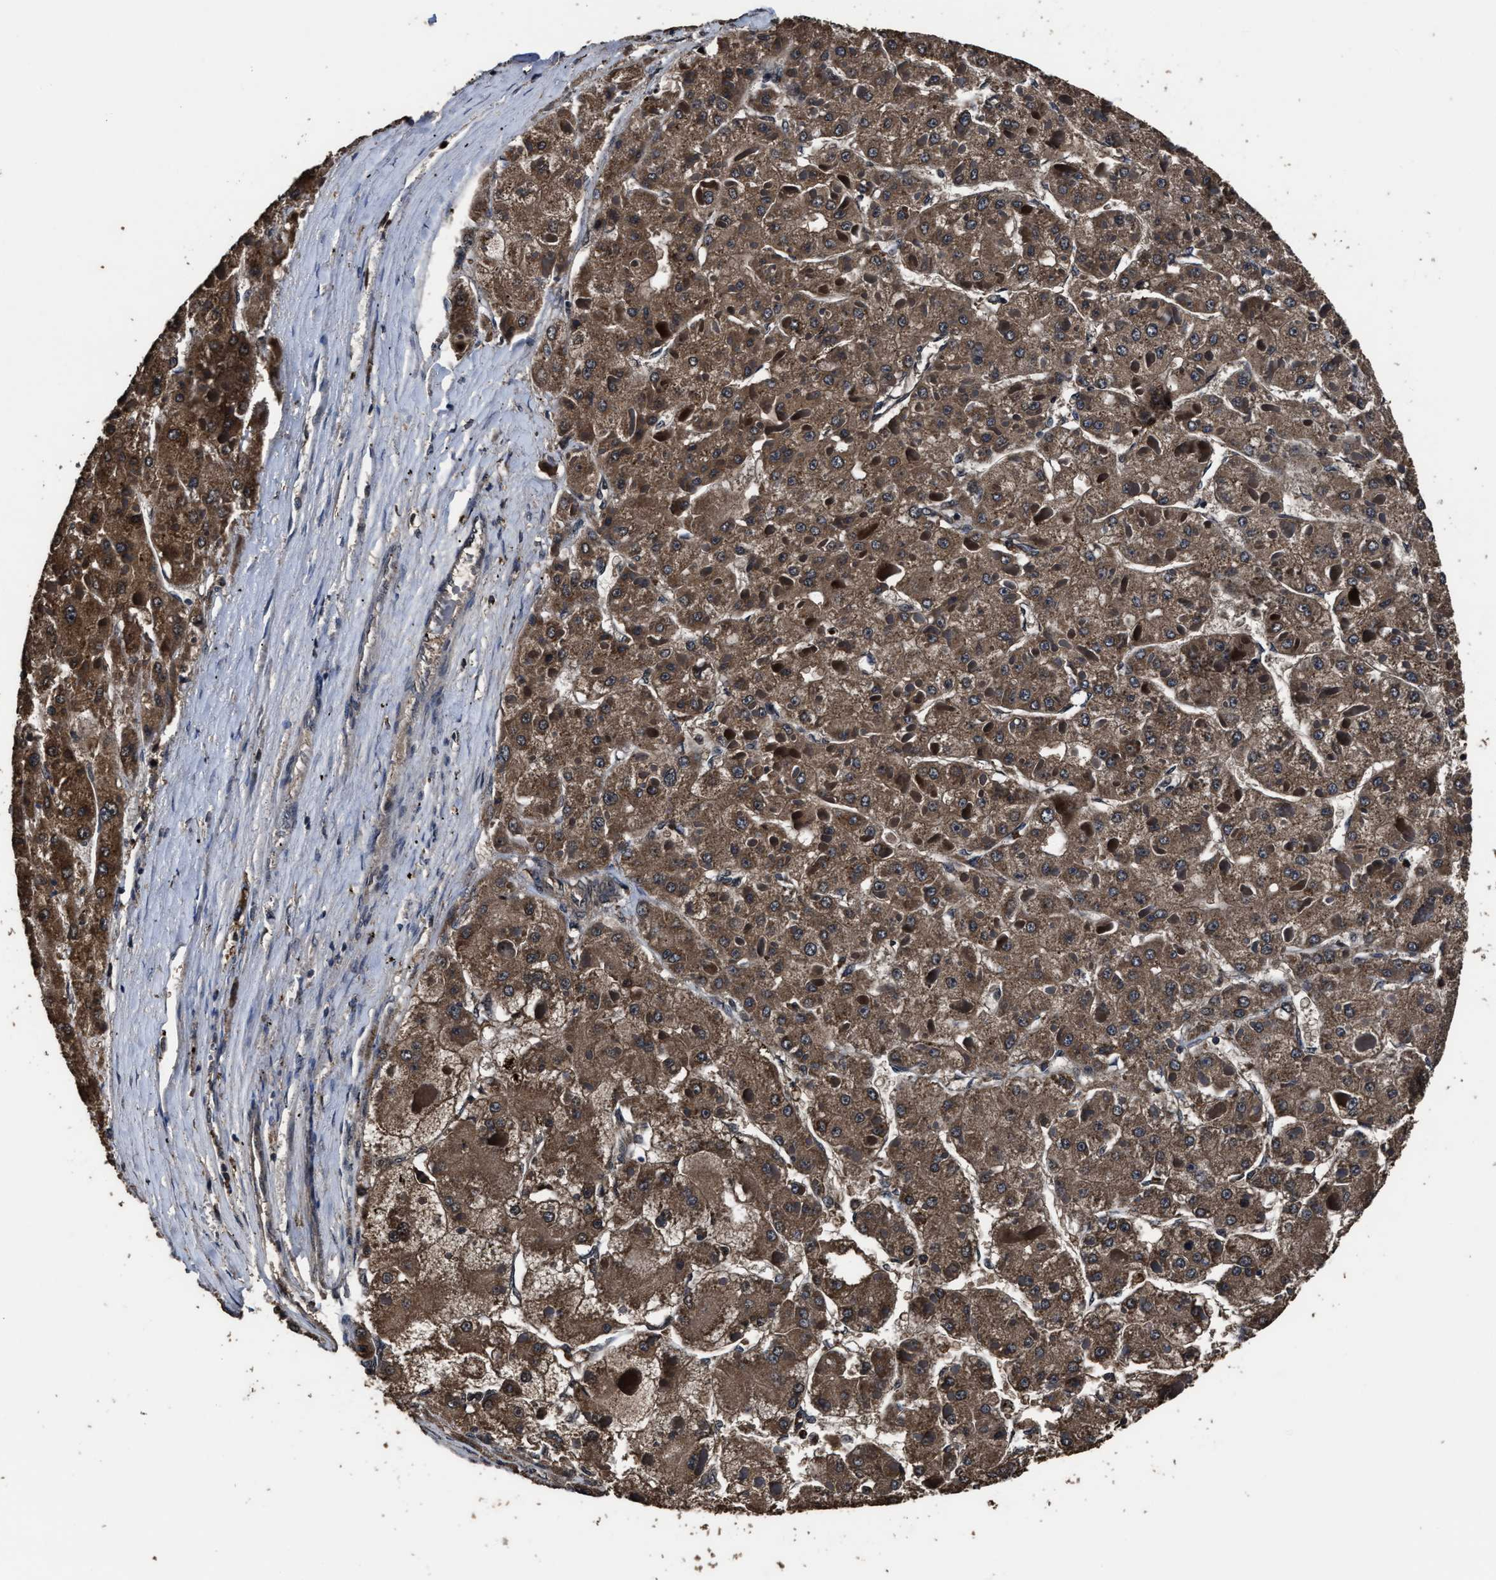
{"staining": {"intensity": "moderate", "quantity": ">75%", "location": "cytoplasmic/membranous"}, "tissue": "liver cancer", "cell_type": "Tumor cells", "image_type": "cancer", "snomed": [{"axis": "morphology", "description": "Carcinoma, Hepatocellular, NOS"}, {"axis": "topography", "description": "Liver"}], "caption": "The photomicrograph exhibits immunohistochemical staining of liver cancer. There is moderate cytoplasmic/membranous positivity is identified in approximately >75% of tumor cells.", "gene": "RSBN1L", "patient": {"sex": "female", "age": 73}}